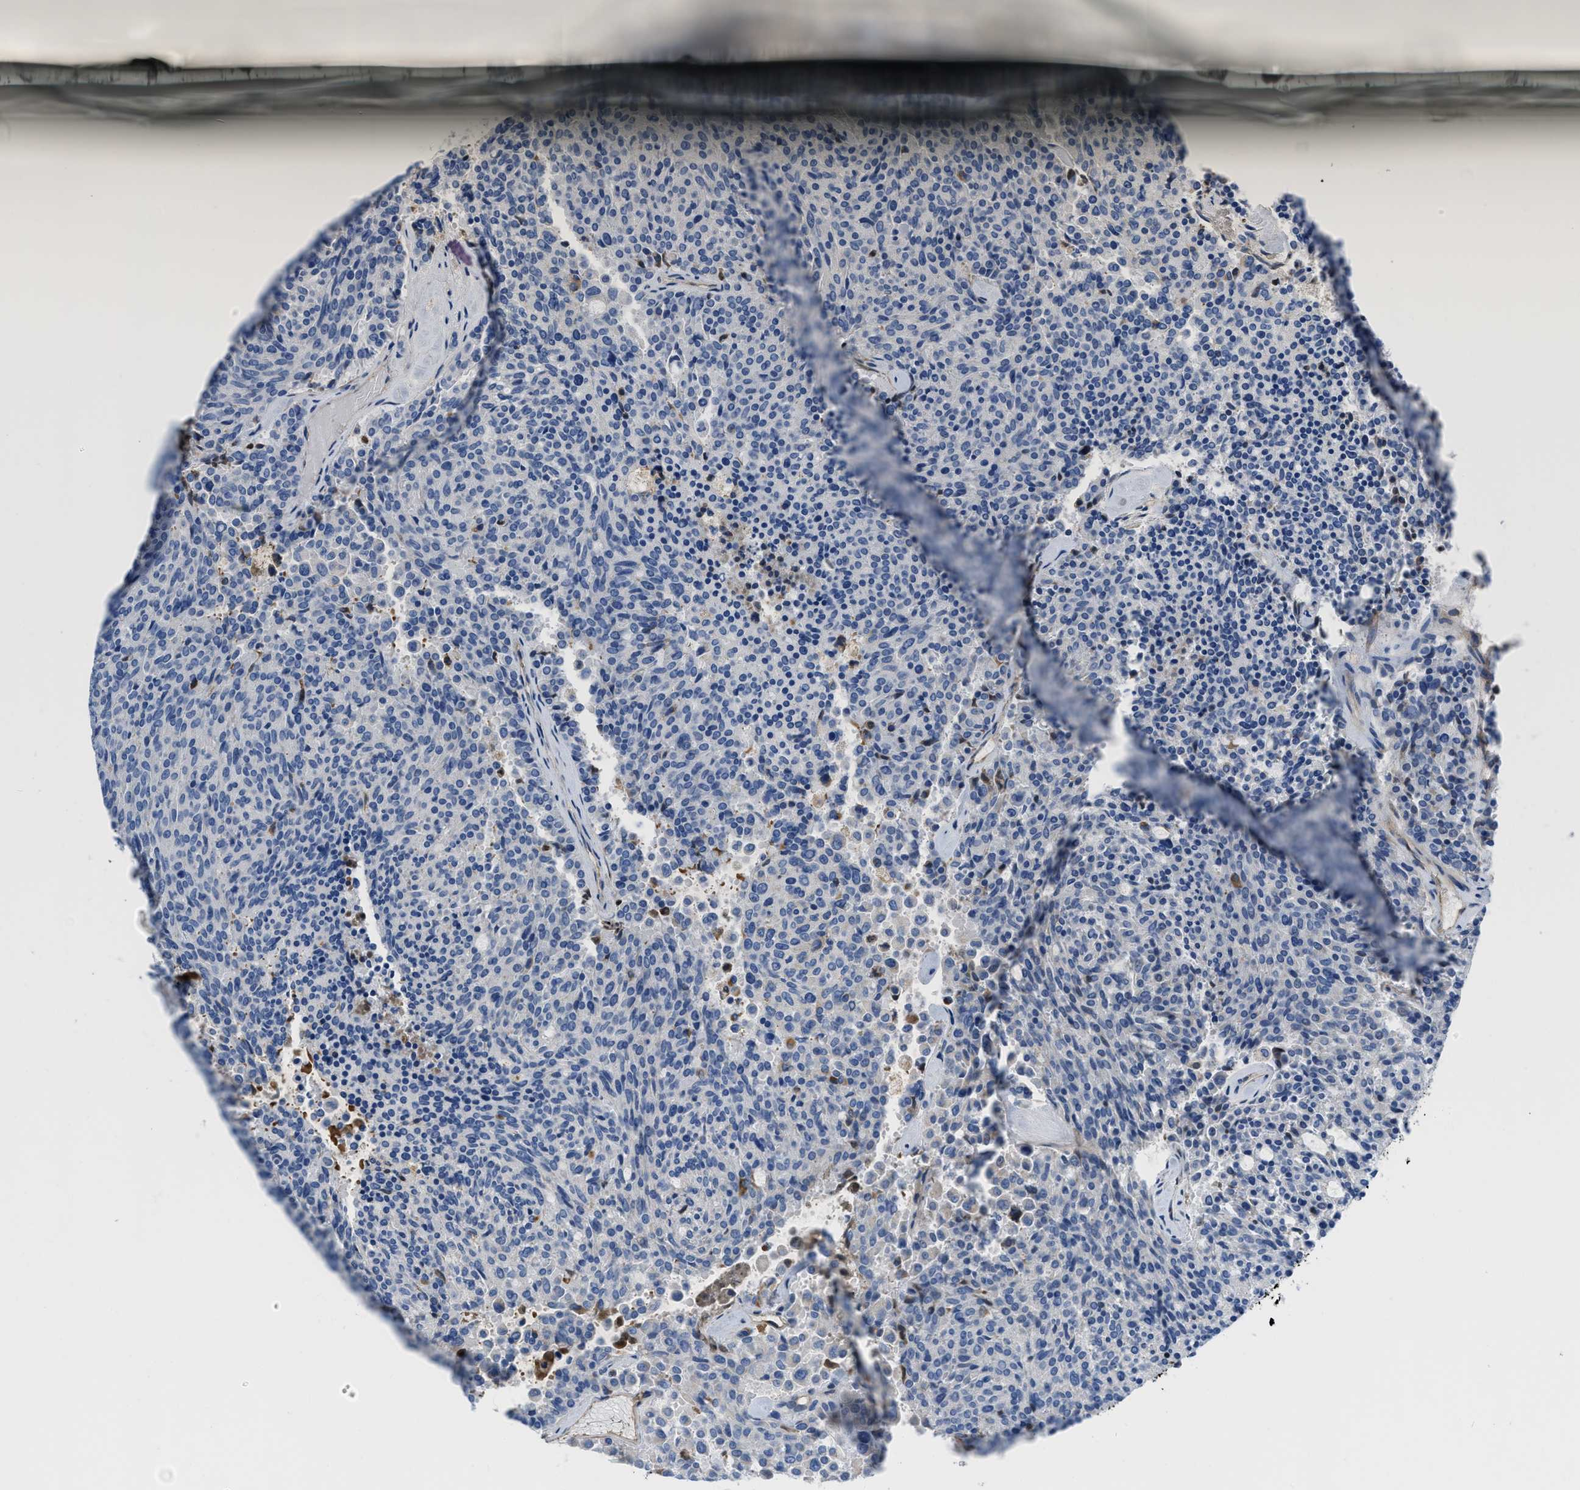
{"staining": {"intensity": "negative", "quantity": "none", "location": "none"}, "tissue": "carcinoid", "cell_type": "Tumor cells", "image_type": "cancer", "snomed": [{"axis": "morphology", "description": "Carcinoid, malignant, NOS"}, {"axis": "topography", "description": "Pancreas"}], "caption": "A histopathology image of carcinoid stained for a protein exhibits no brown staining in tumor cells.", "gene": "HSPG2", "patient": {"sex": "female", "age": 54}}